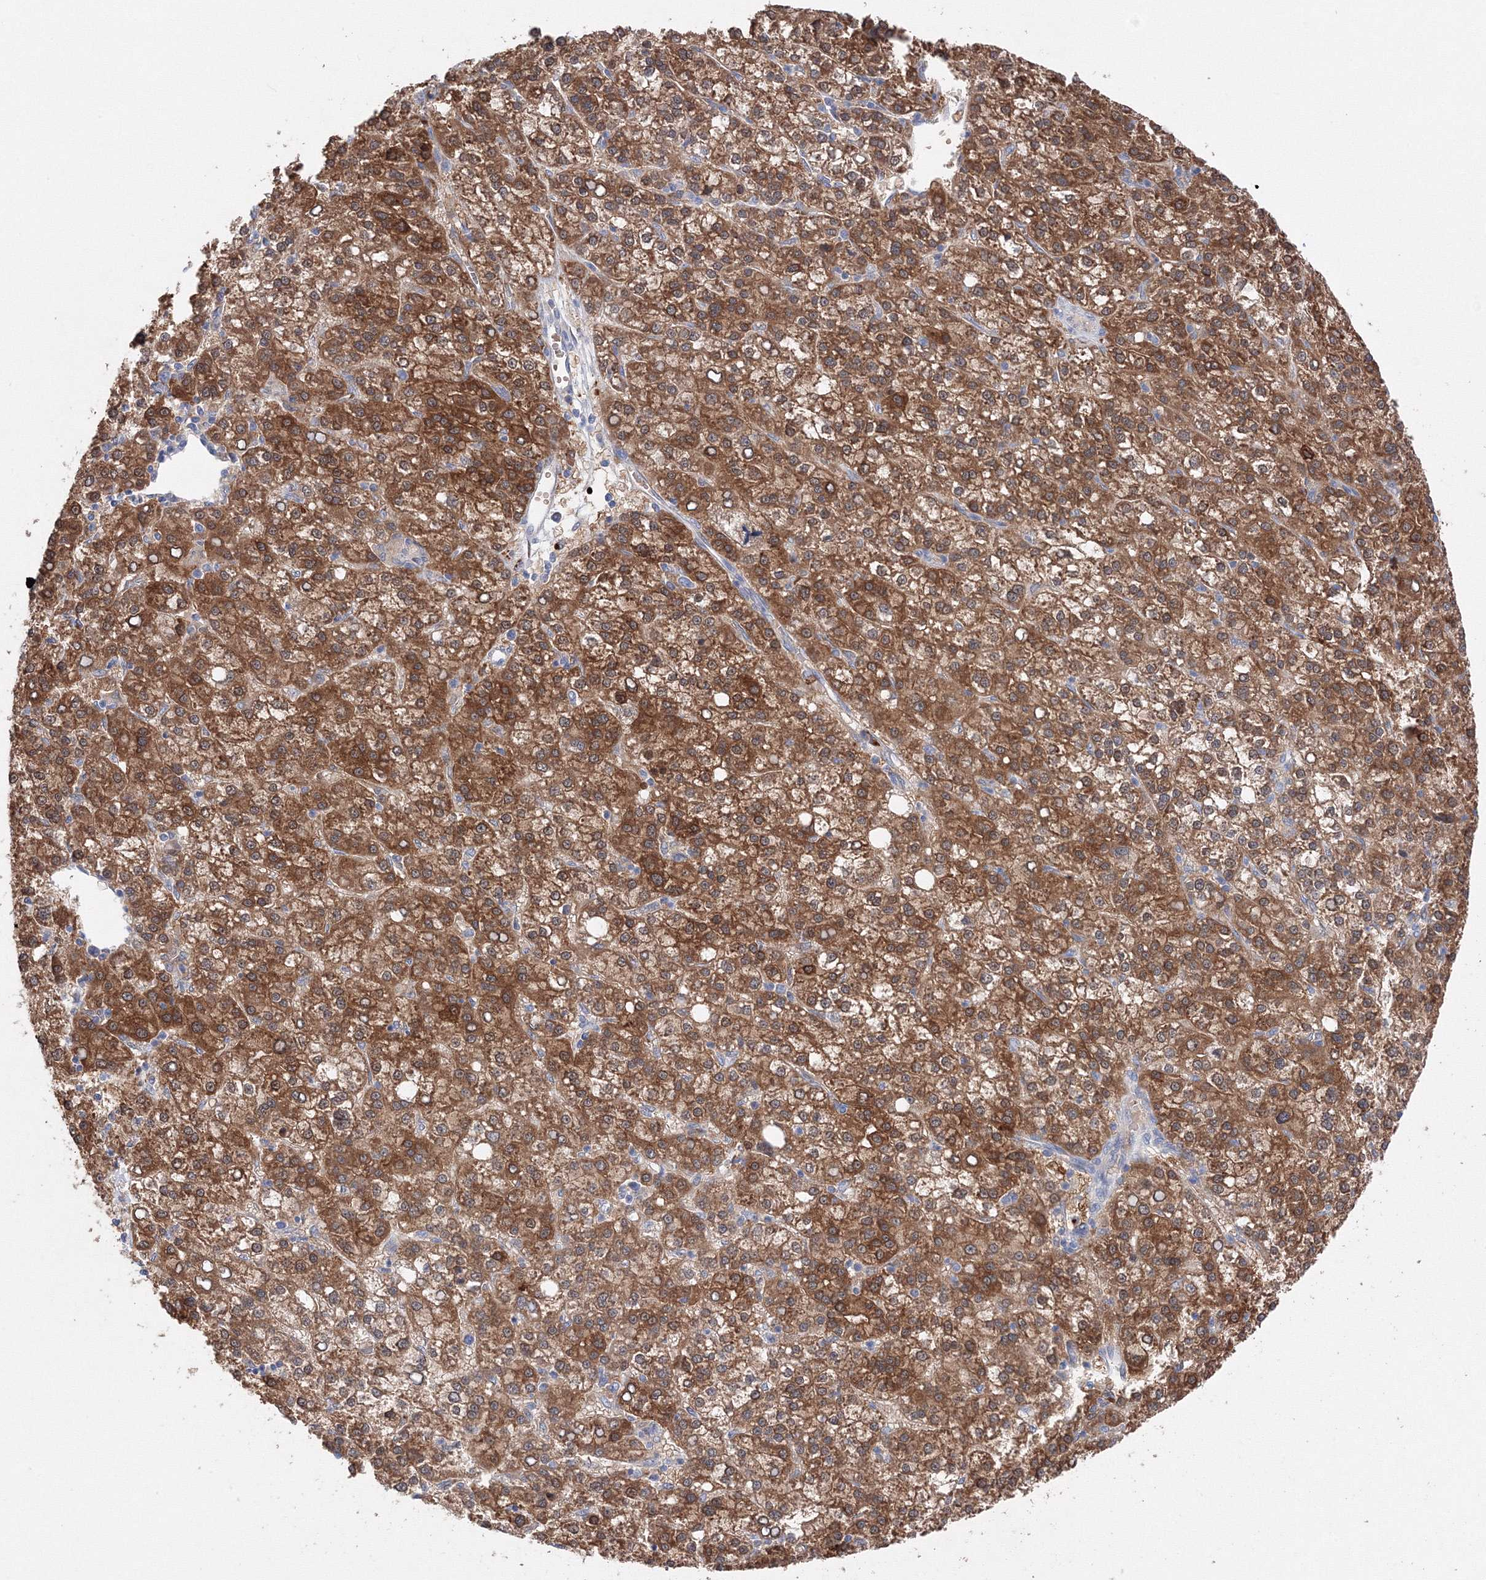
{"staining": {"intensity": "strong", "quantity": ">75%", "location": "cytoplasmic/membranous"}, "tissue": "liver cancer", "cell_type": "Tumor cells", "image_type": "cancer", "snomed": [{"axis": "morphology", "description": "Carcinoma, Hepatocellular, NOS"}, {"axis": "topography", "description": "Liver"}], "caption": "Immunohistochemistry (IHC) of liver cancer (hepatocellular carcinoma) shows high levels of strong cytoplasmic/membranous staining in about >75% of tumor cells.", "gene": "DIS3L2", "patient": {"sex": "female", "age": 58}}